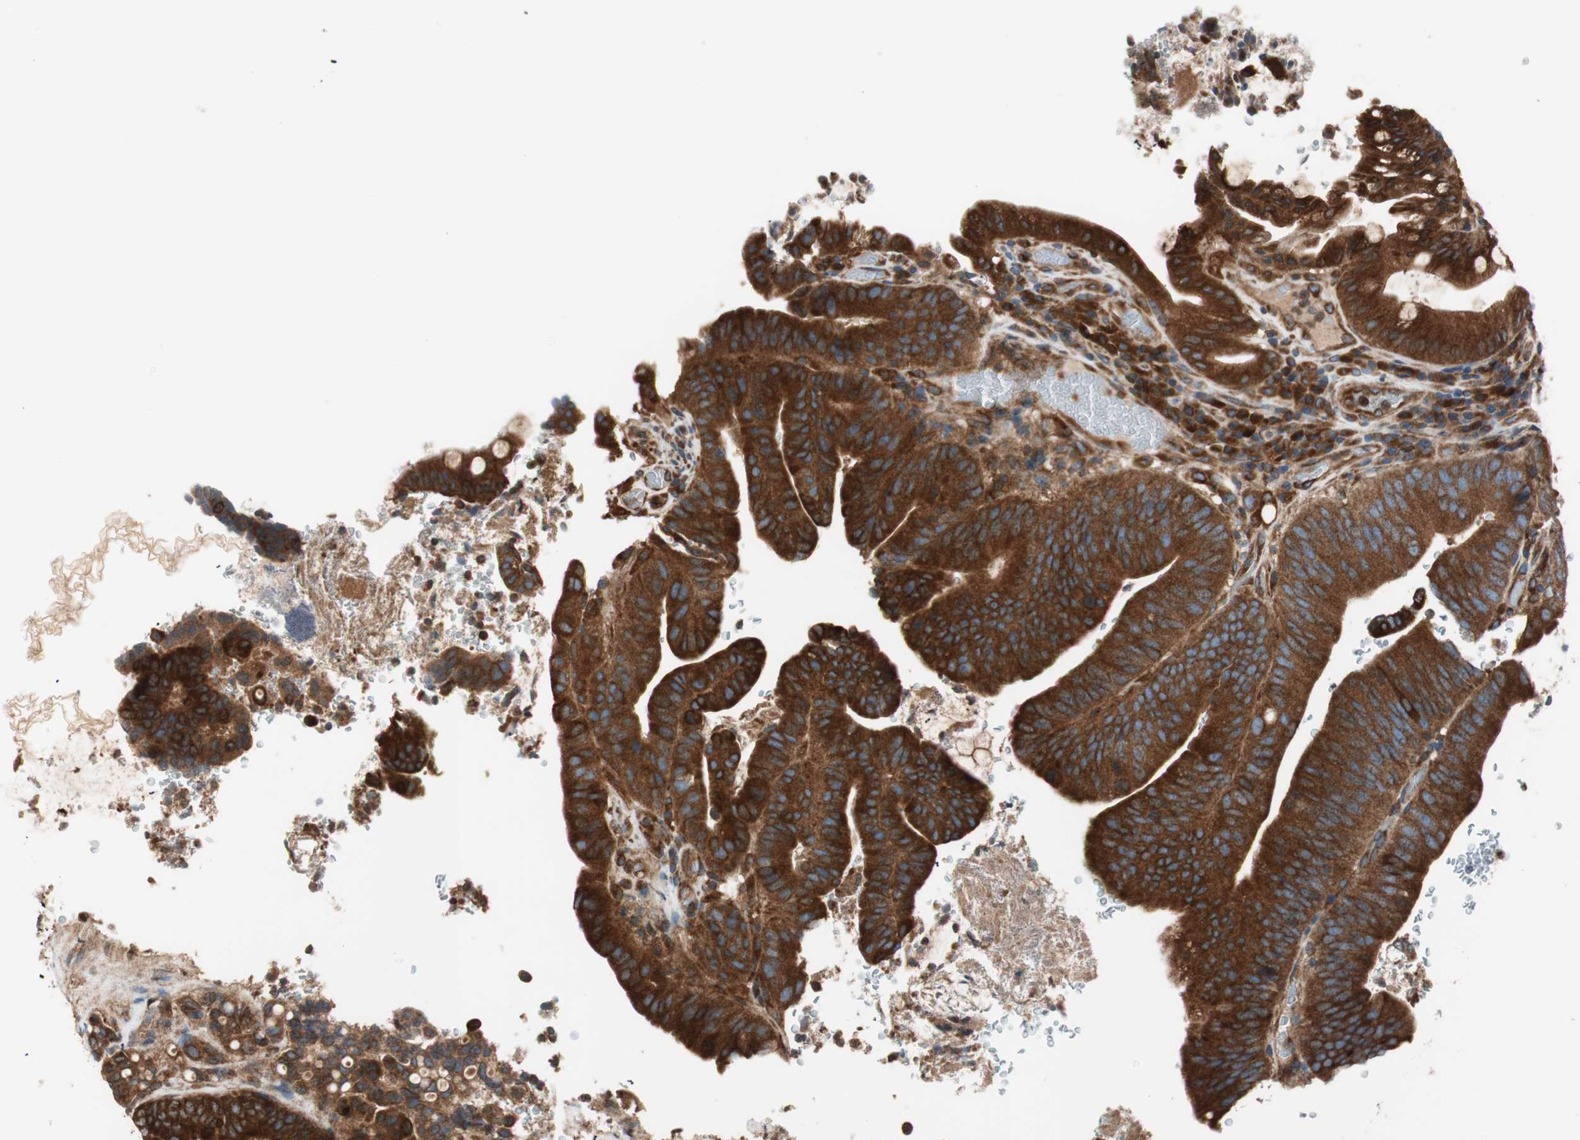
{"staining": {"intensity": "strong", "quantity": ">75%", "location": "cytoplasmic/membranous"}, "tissue": "colorectal cancer", "cell_type": "Tumor cells", "image_type": "cancer", "snomed": [{"axis": "morphology", "description": "Normal tissue, NOS"}, {"axis": "morphology", "description": "Adenocarcinoma, NOS"}, {"axis": "topography", "description": "Colon"}], "caption": "There is high levels of strong cytoplasmic/membranous expression in tumor cells of colorectal adenocarcinoma, as demonstrated by immunohistochemical staining (brown color).", "gene": "RAB5A", "patient": {"sex": "male", "age": 82}}